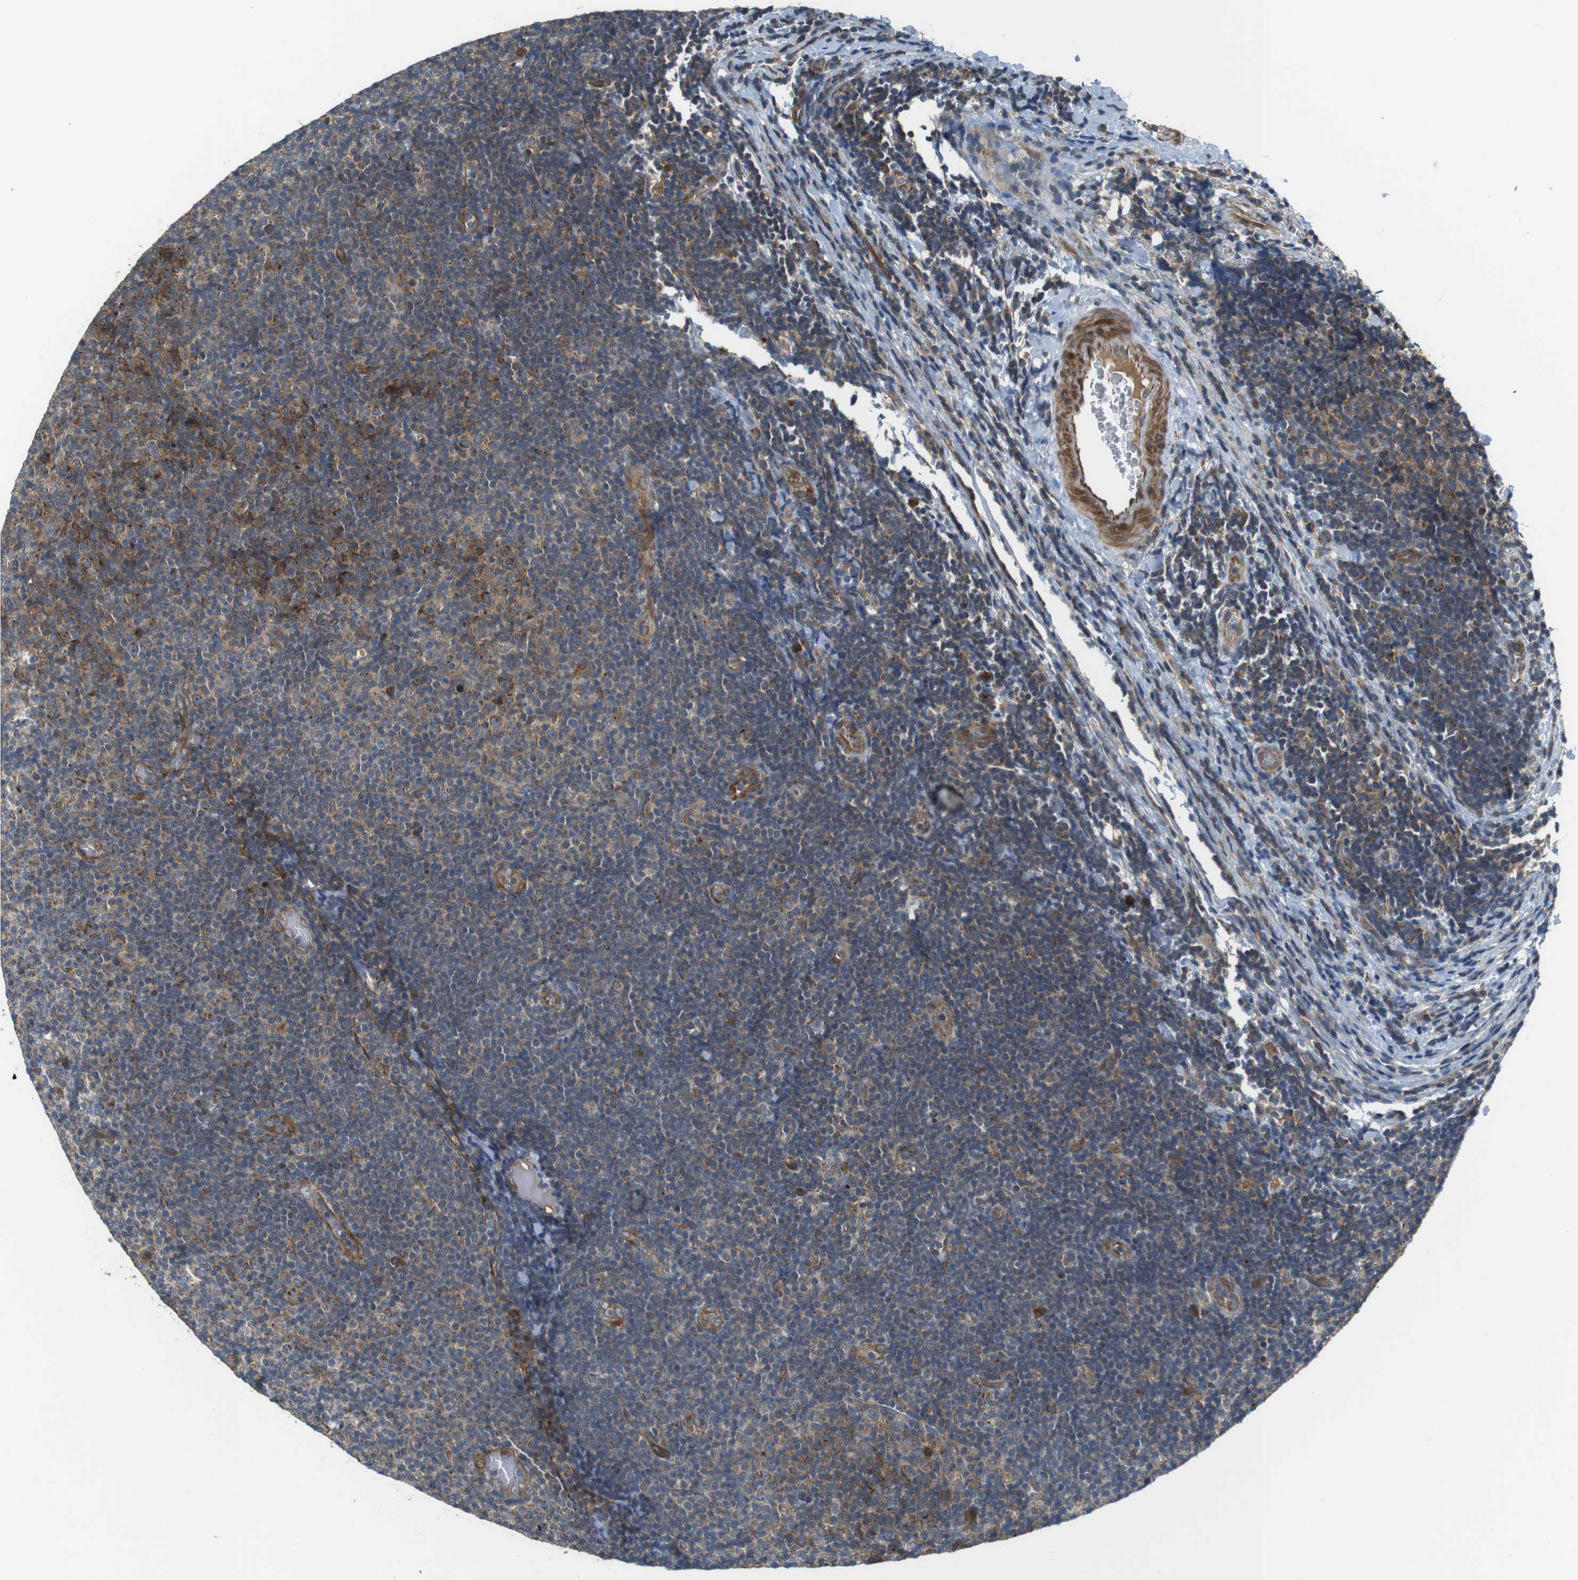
{"staining": {"intensity": "moderate", "quantity": "<25%", "location": "cytoplasmic/membranous"}, "tissue": "lymphoma", "cell_type": "Tumor cells", "image_type": "cancer", "snomed": [{"axis": "morphology", "description": "Malignant lymphoma, non-Hodgkin's type, Low grade"}, {"axis": "topography", "description": "Lymph node"}], "caption": "Immunohistochemistry (DAB) staining of malignant lymphoma, non-Hodgkin's type (low-grade) displays moderate cytoplasmic/membranous protein staining in approximately <25% of tumor cells.", "gene": "IFFO2", "patient": {"sex": "male", "age": 83}}